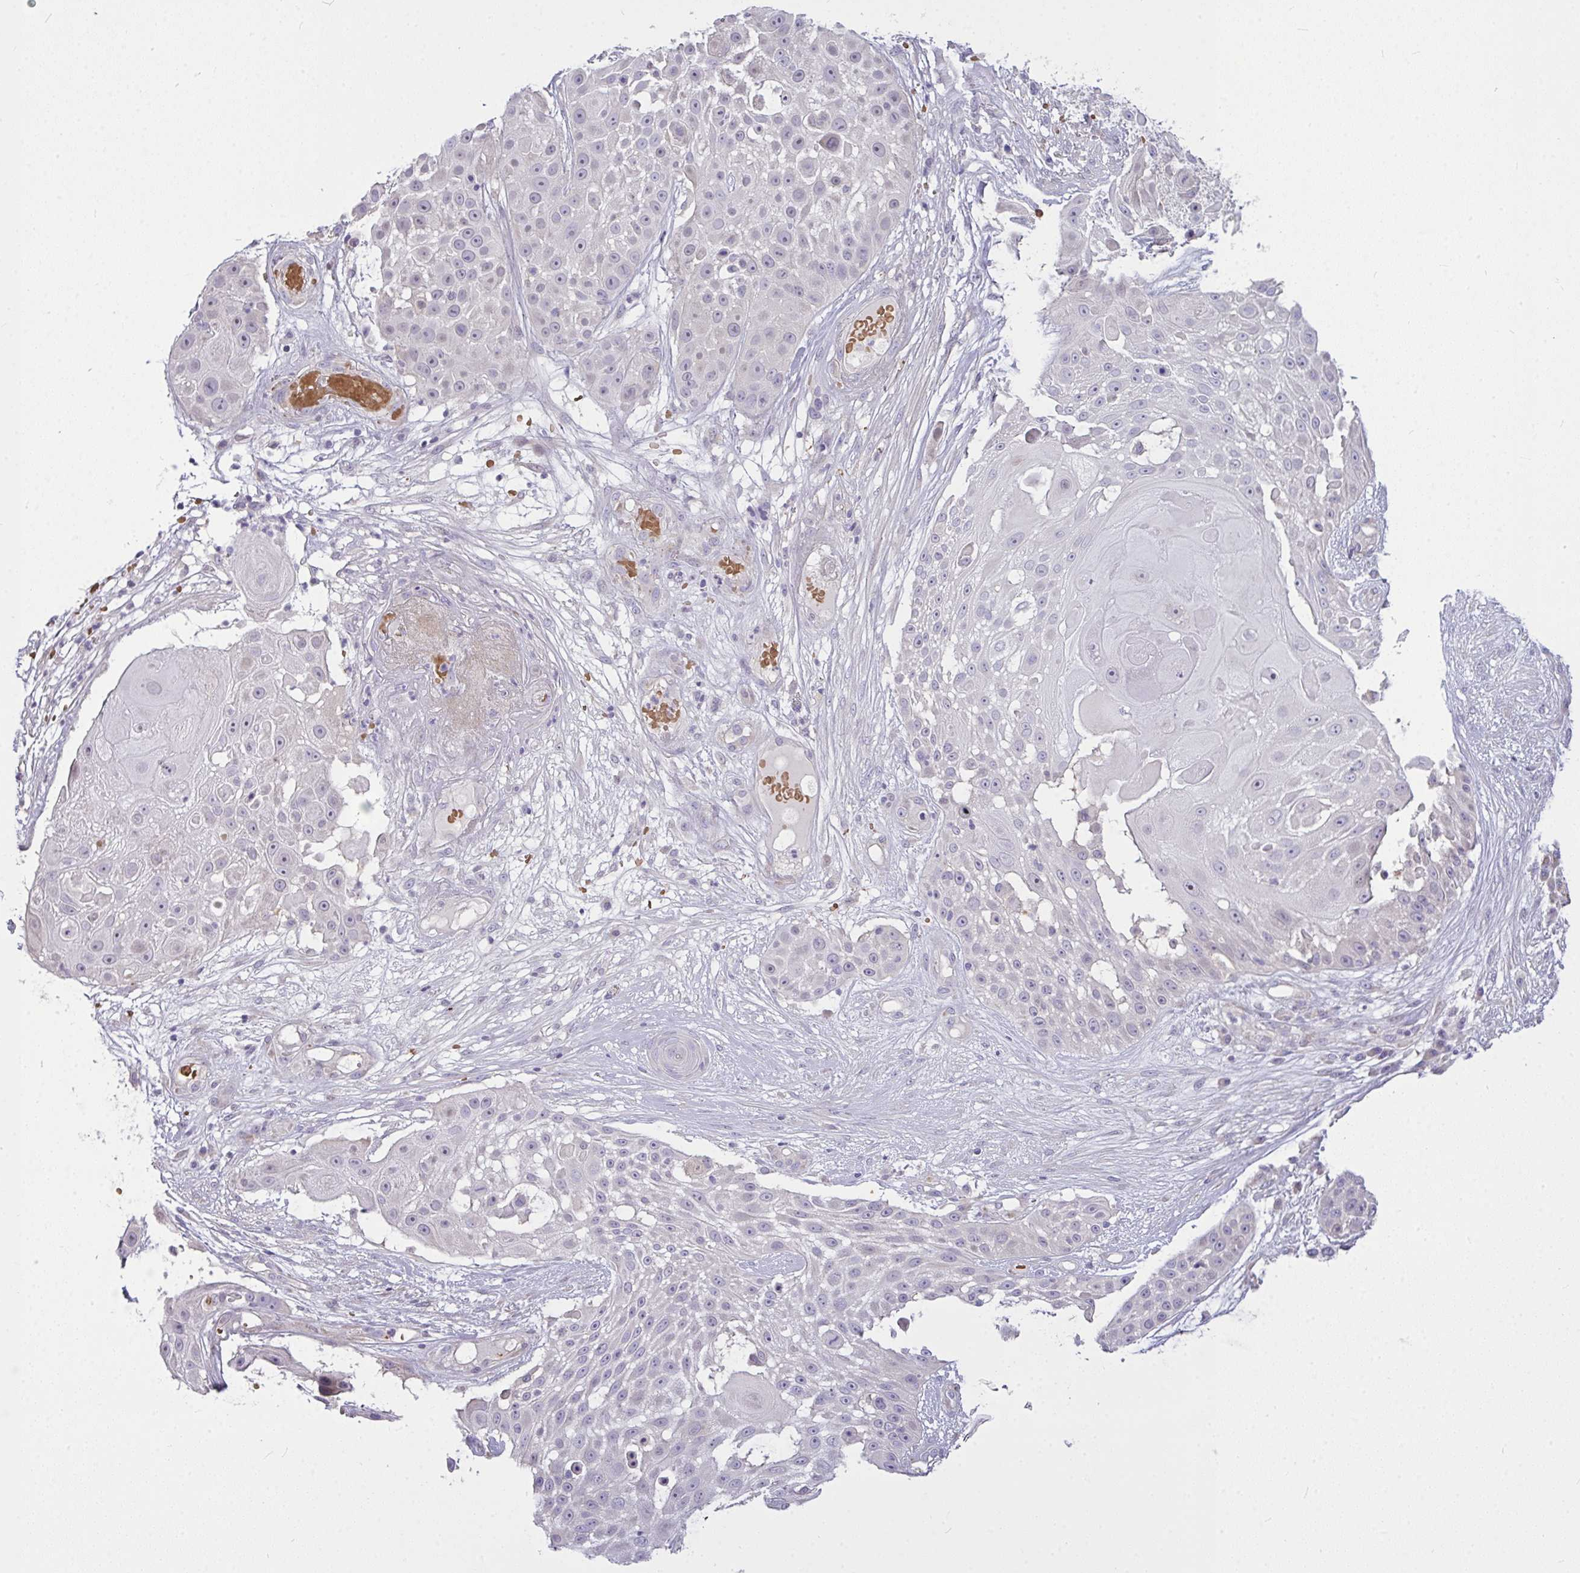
{"staining": {"intensity": "negative", "quantity": "none", "location": "none"}, "tissue": "skin cancer", "cell_type": "Tumor cells", "image_type": "cancer", "snomed": [{"axis": "morphology", "description": "Squamous cell carcinoma, NOS"}, {"axis": "topography", "description": "Skin"}], "caption": "Human skin cancer (squamous cell carcinoma) stained for a protein using immunohistochemistry (IHC) exhibits no staining in tumor cells.", "gene": "MOCS1", "patient": {"sex": "female", "age": 86}}